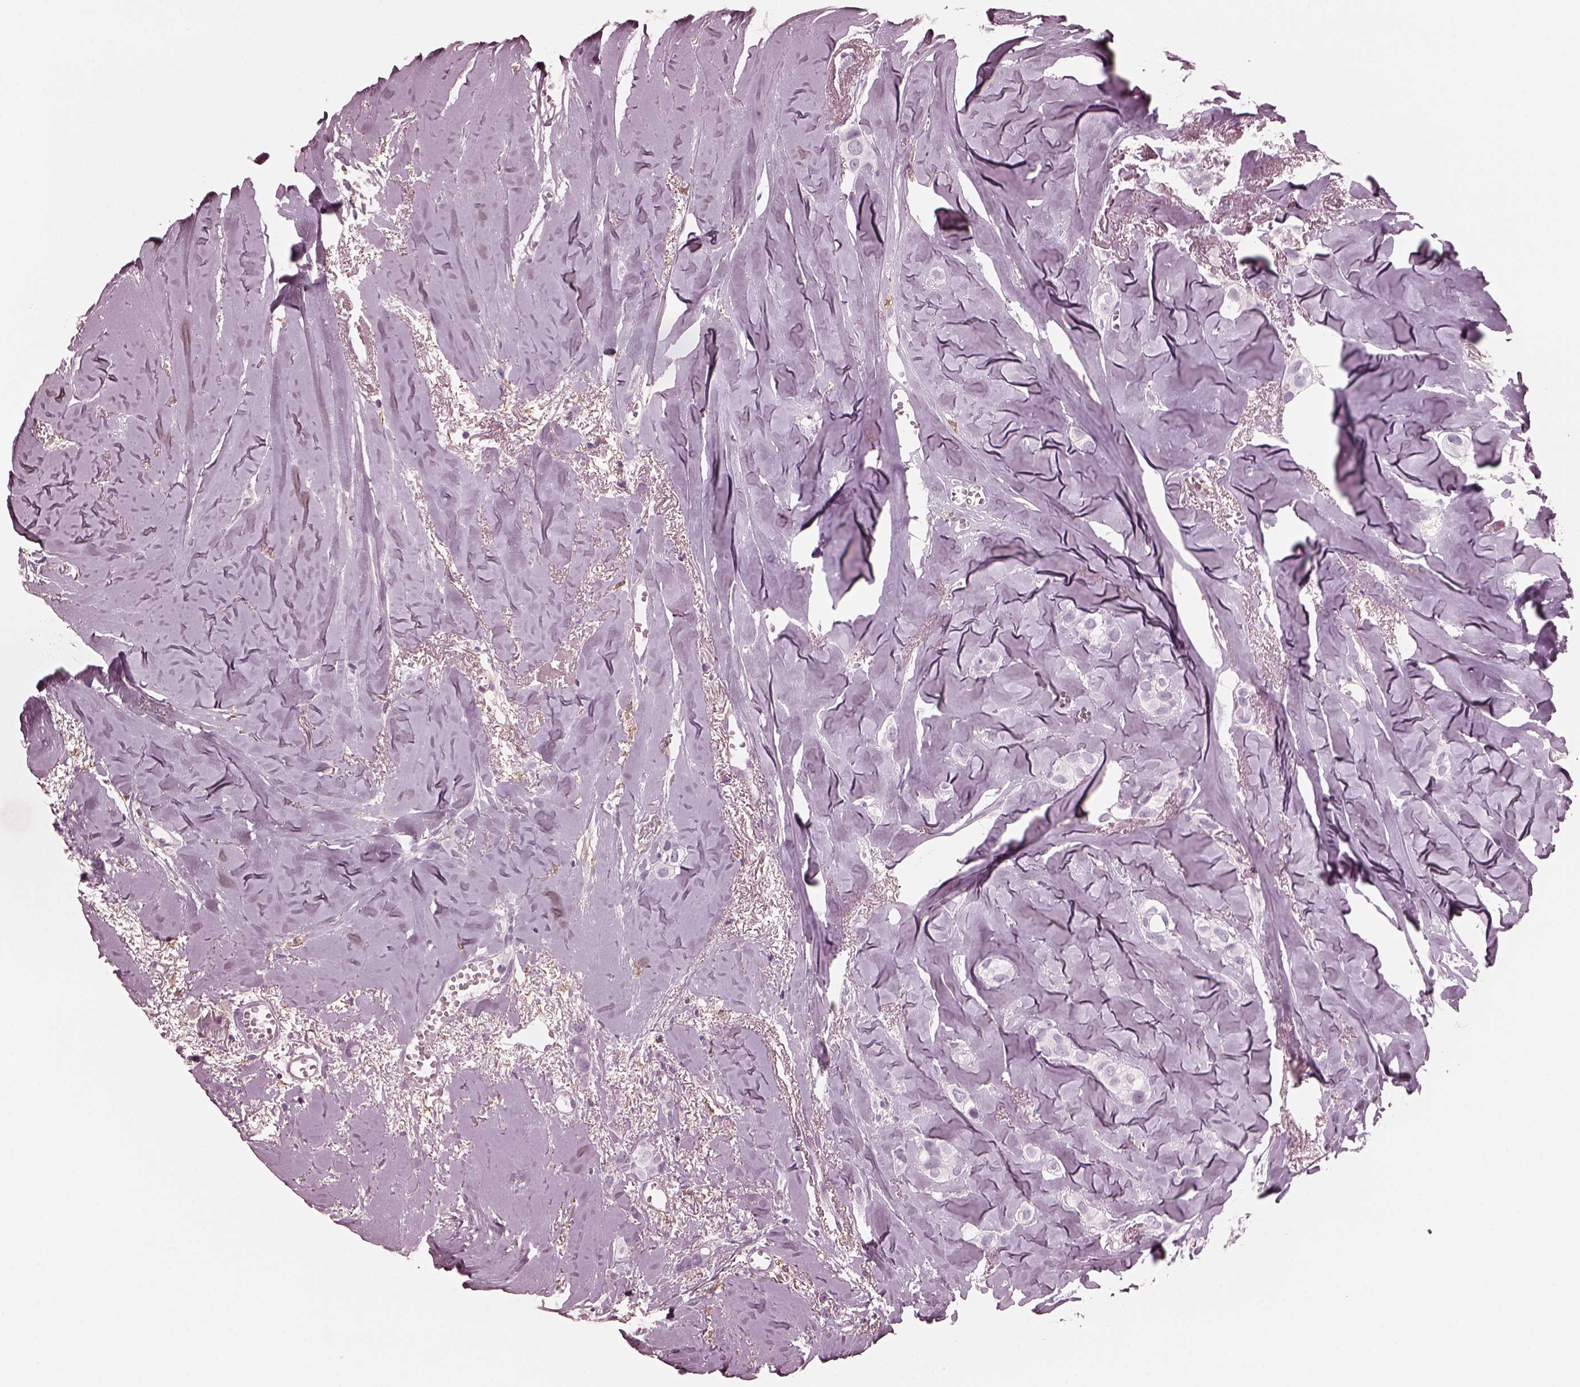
{"staining": {"intensity": "negative", "quantity": "none", "location": "none"}, "tissue": "breast cancer", "cell_type": "Tumor cells", "image_type": "cancer", "snomed": [{"axis": "morphology", "description": "Duct carcinoma"}, {"axis": "topography", "description": "Breast"}], "caption": "There is no significant expression in tumor cells of breast invasive ductal carcinoma.", "gene": "CGA", "patient": {"sex": "female", "age": 85}}